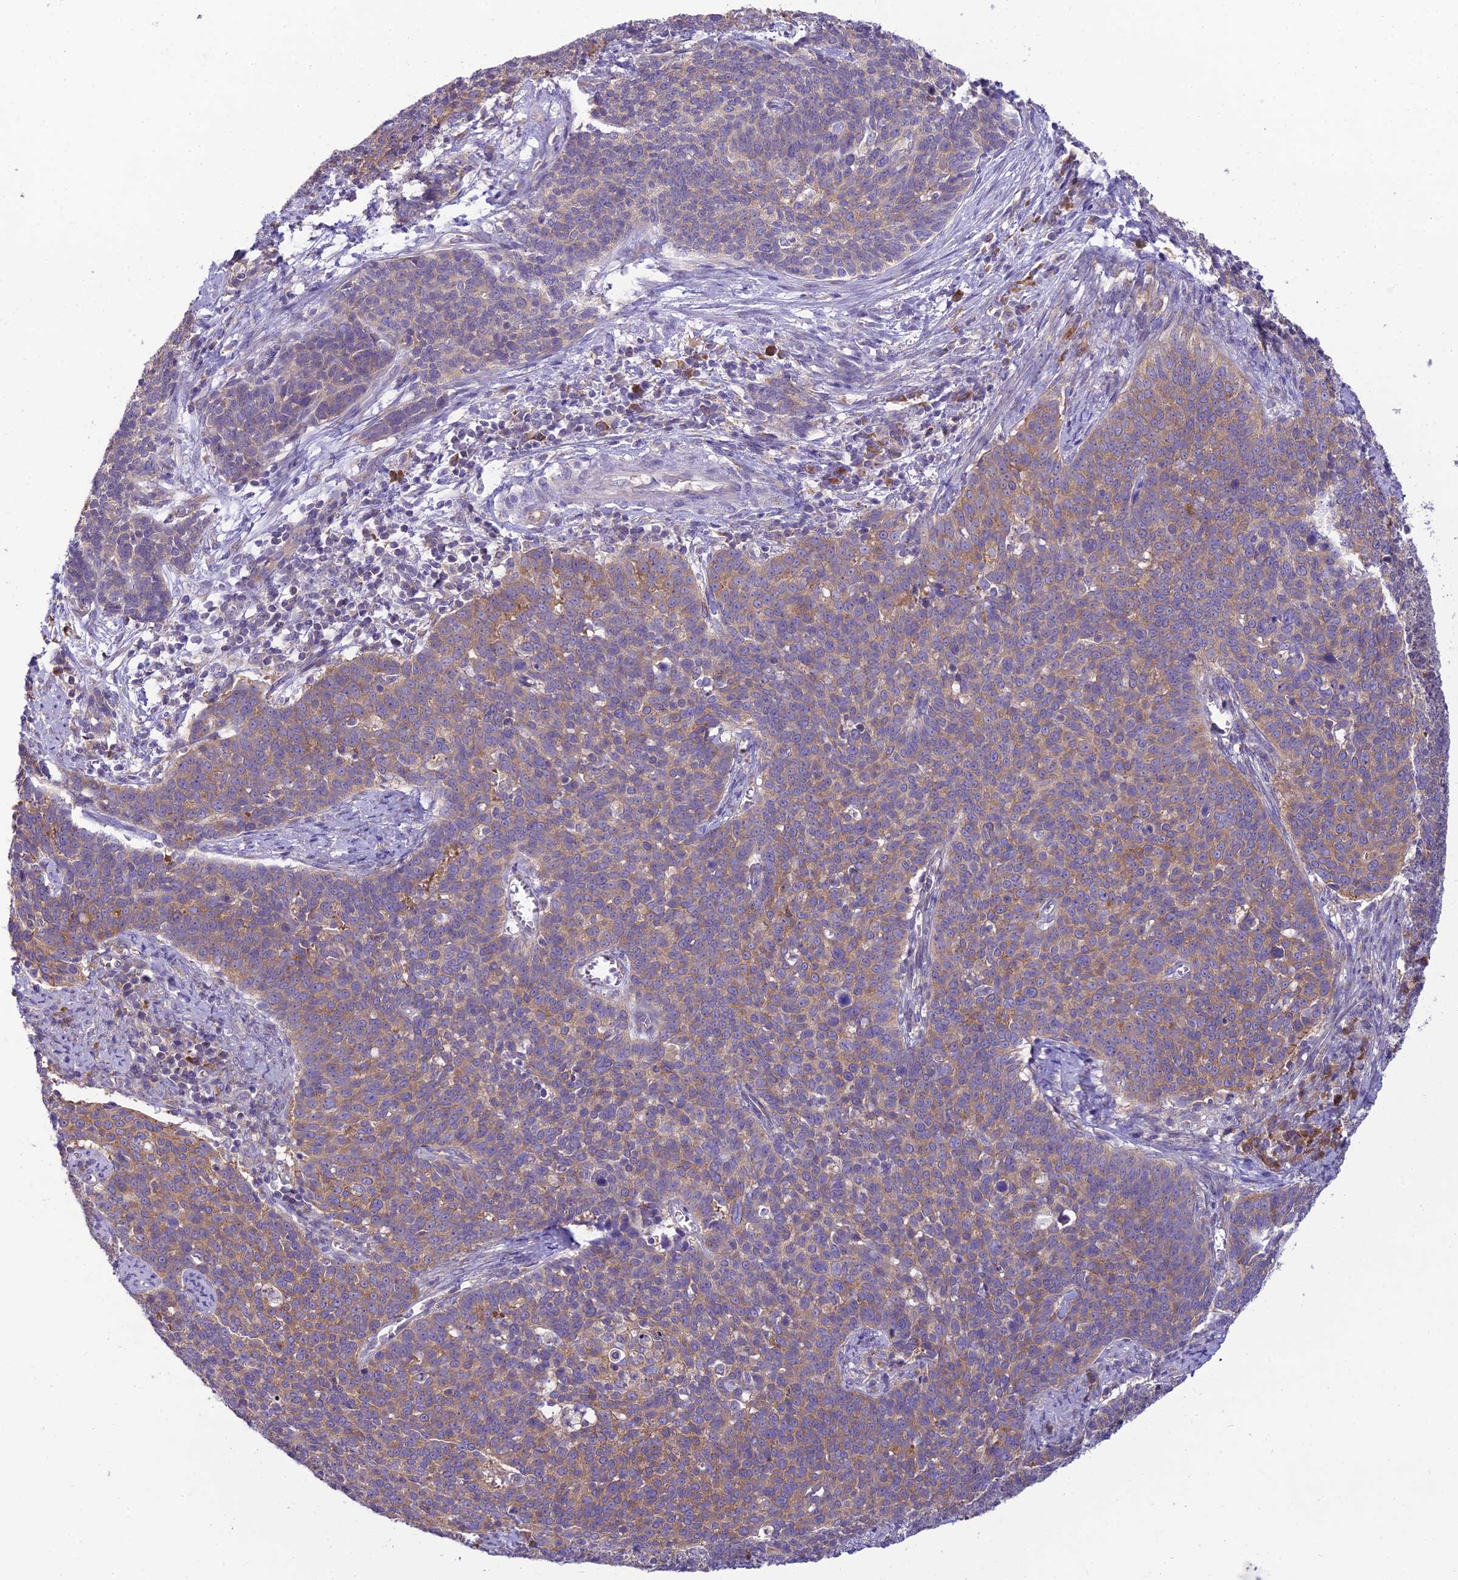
{"staining": {"intensity": "weak", "quantity": ">75%", "location": "cytoplasmic/membranous"}, "tissue": "cervical cancer", "cell_type": "Tumor cells", "image_type": "cancer", "snomed": [{"axis": "morphology", "description": "Squamous cell carcinoma, NOS"}, {"axis": "topography", "description": "Cervix"}], "caption": "Cervical squamous cell carcinoma stained with a protein marker displays weak staining in tumor cells.", "gene": "CLCN7", "patient": {"sex": "female", "age": 39}}